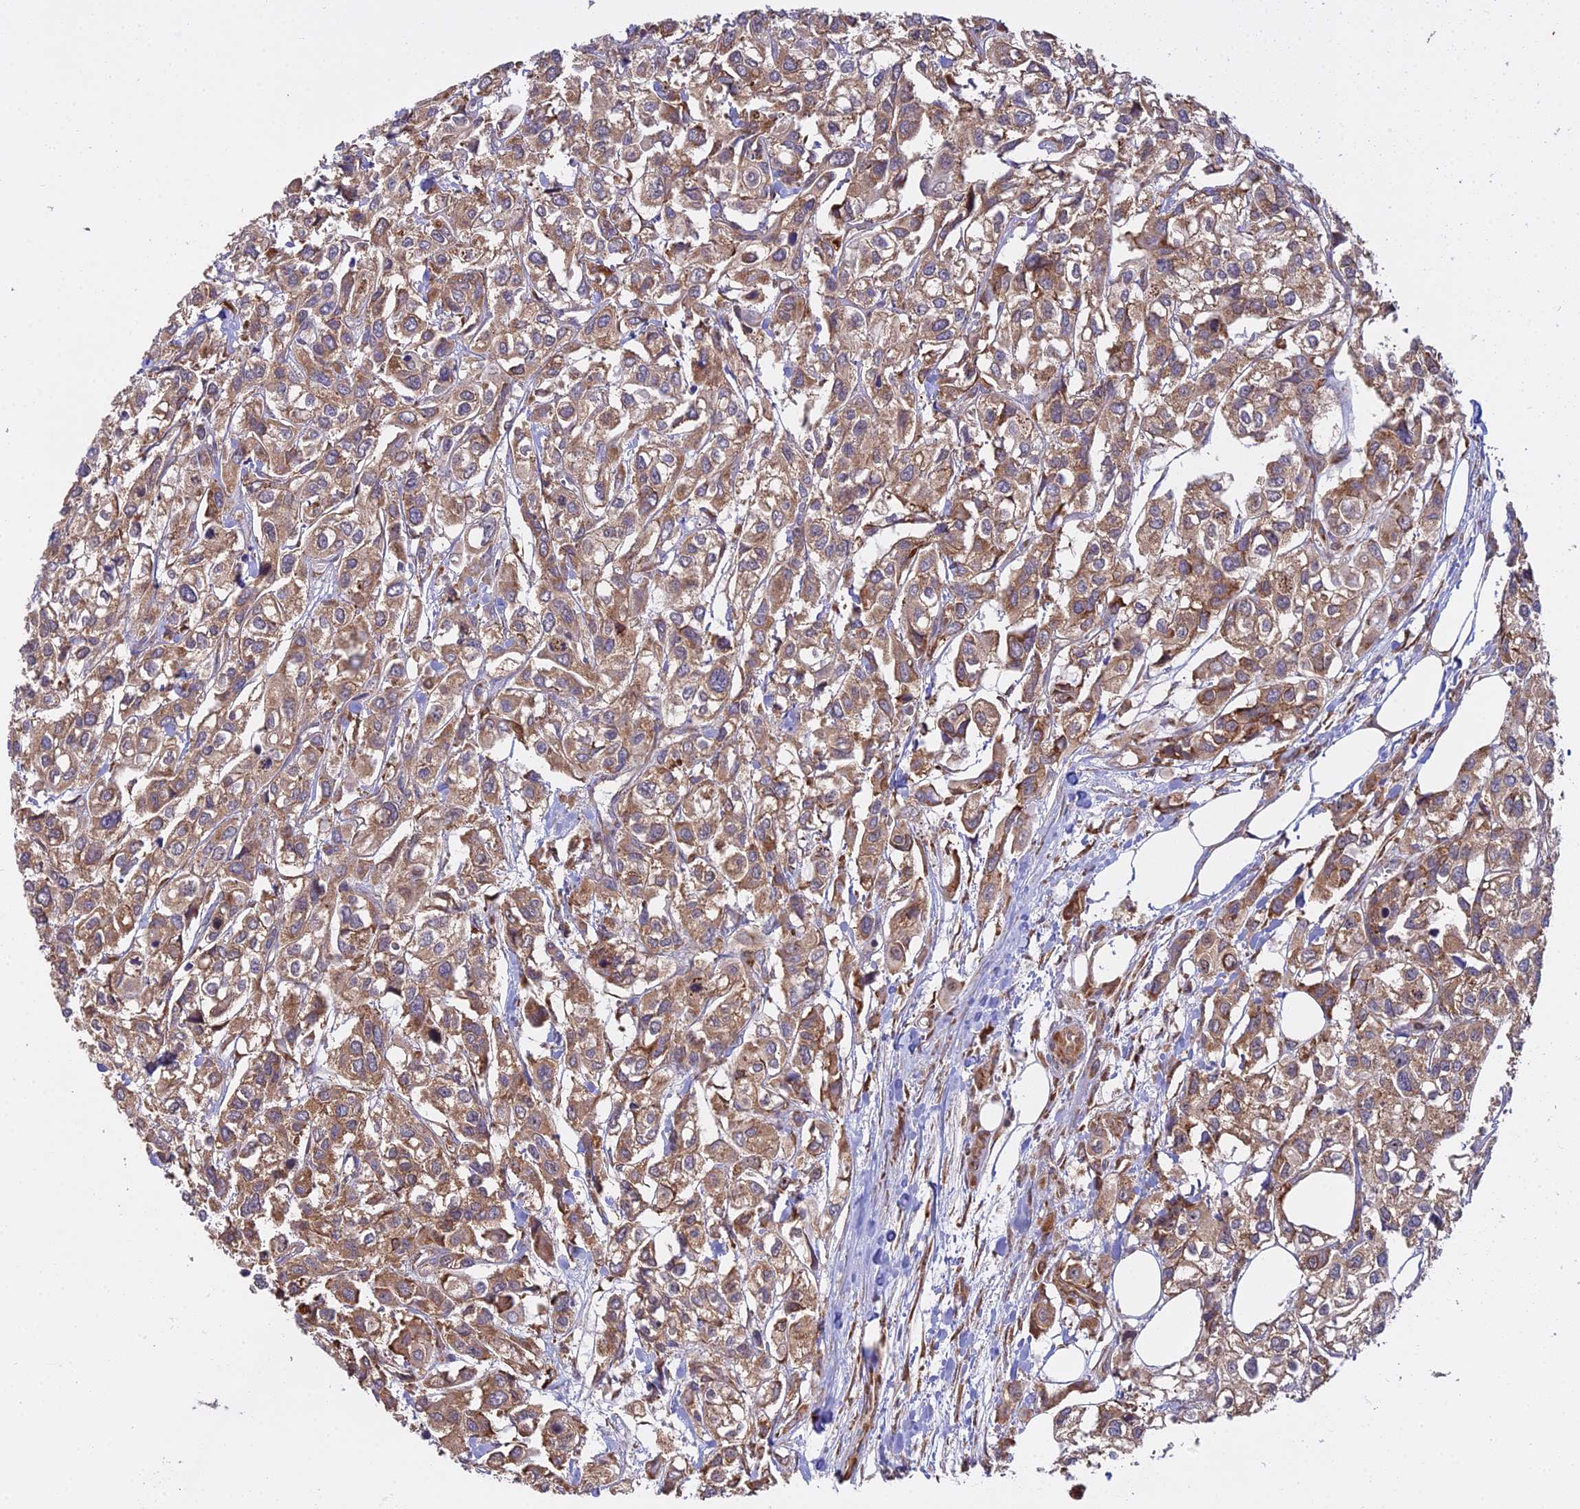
{"staining": {"intensity": "moderate", "quantity": ">75%", "location": "cytoplasmic/membranous"}, "tissue": "urothelial cancer", "cell_type": "Tumor cells", "image_type": "cancer", "snomed": [{"axis": "morphology", "description": "Urothelial carcinoma, High grade"}, {"axis": "topography", "description": "Urinary bladder"}], "caption": "Protein staining of high-grade urothelial carcinoma tissue displays moderate cytoplasmic/membranous expression in about >75% of tumor cells.", "gene": "RPL26", "patient": {"sex": "male", "age": 67}}